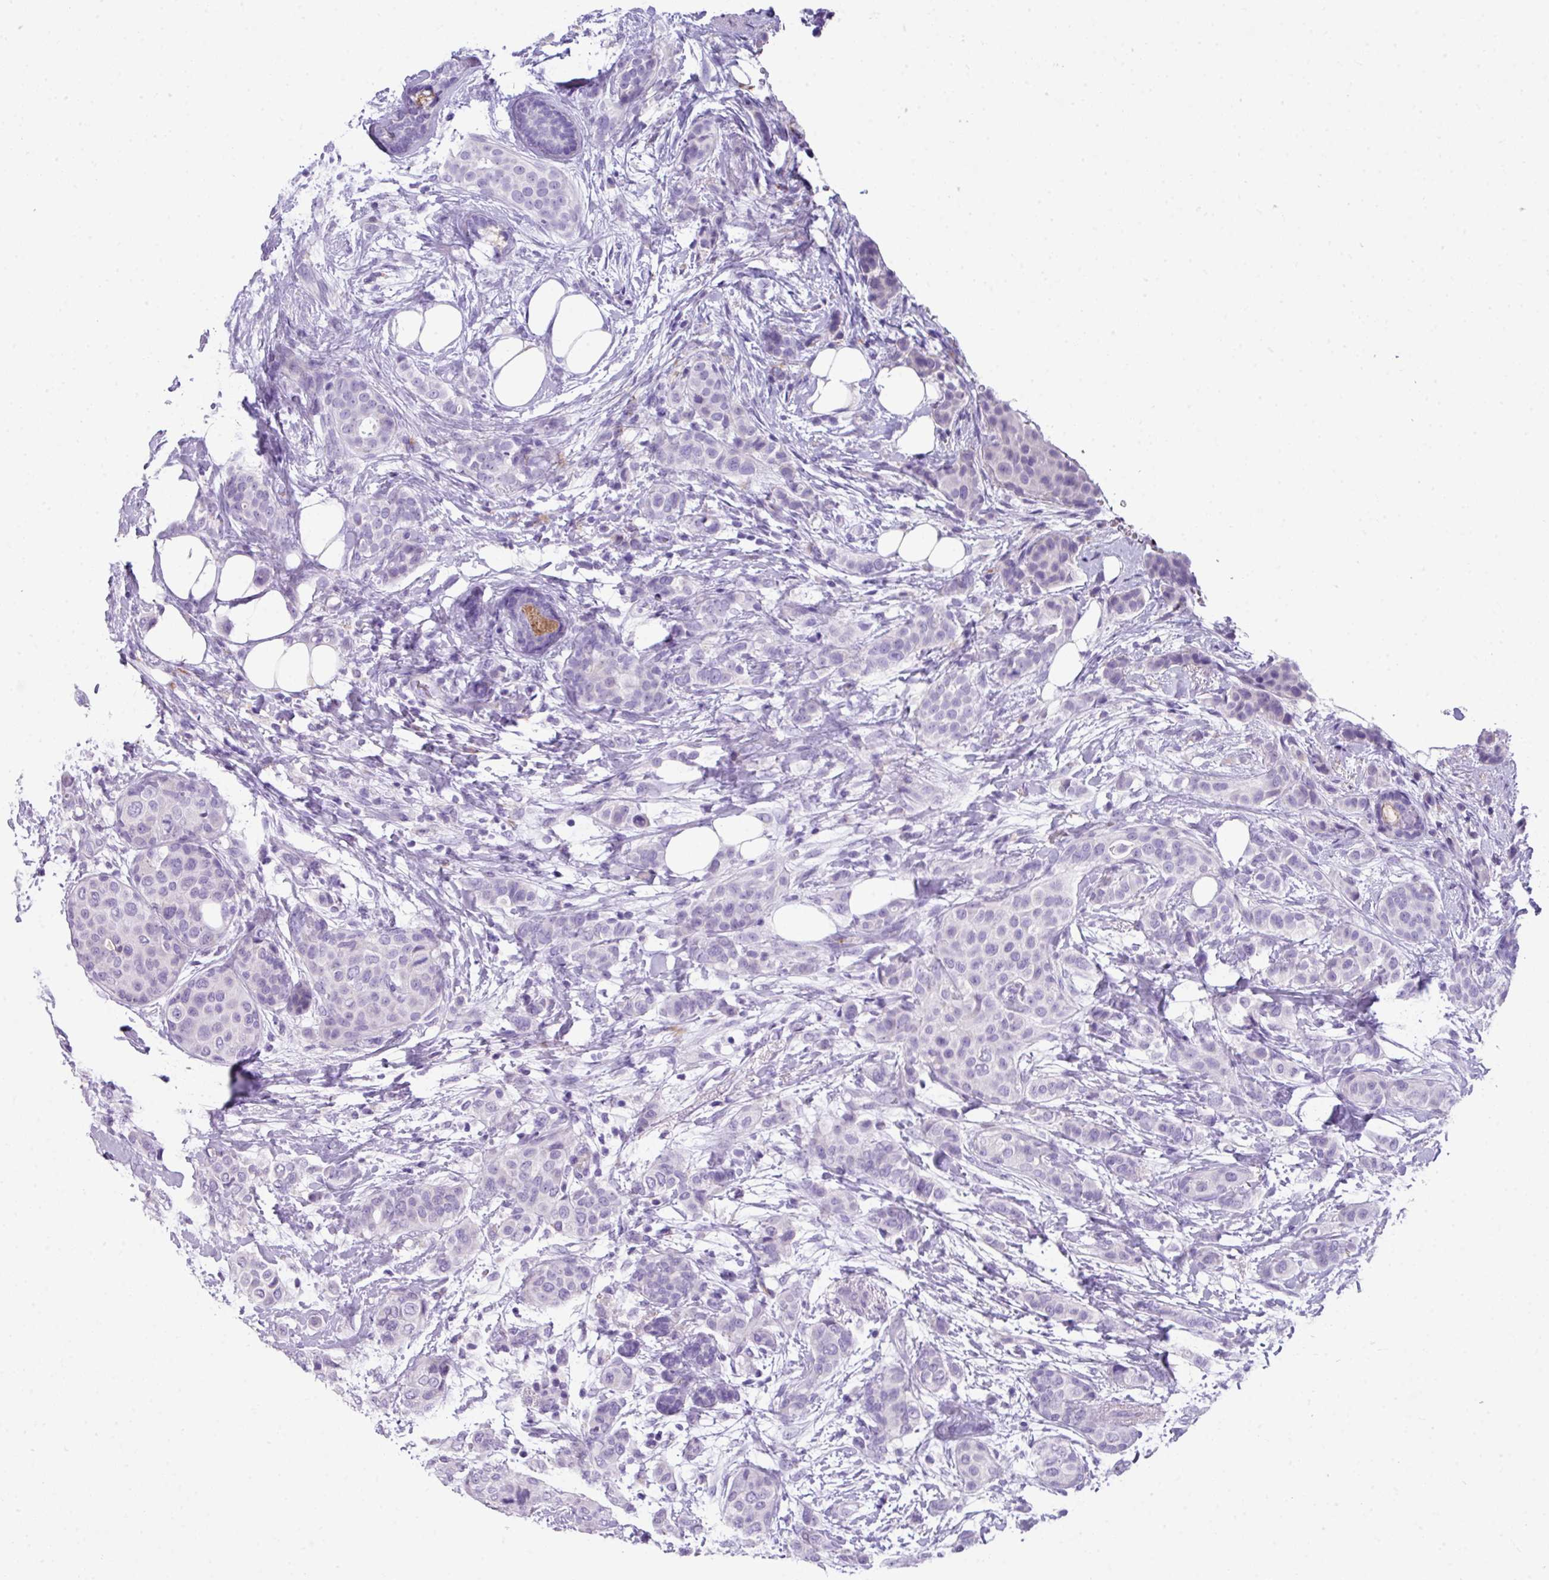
{"staining": {"intensity": "negative", "quantity": "none", "location": "none"}, "tissue": "breast cancer", "cell_type": "Tumor cells", "image_type": "cancer", "snomed": [{"axis": "morphology", "description": "Lobular carcinoma"}, {"axis": "topography", "description": "Breast"}], "caption": "IHC photomicrograph of human breast cancer (lobular carcinoma) stained for a protein (brown), which reveals no staining in tumor cells.", "gene": "ZNF568", "patient": {"sex": "female", "age": 51}}